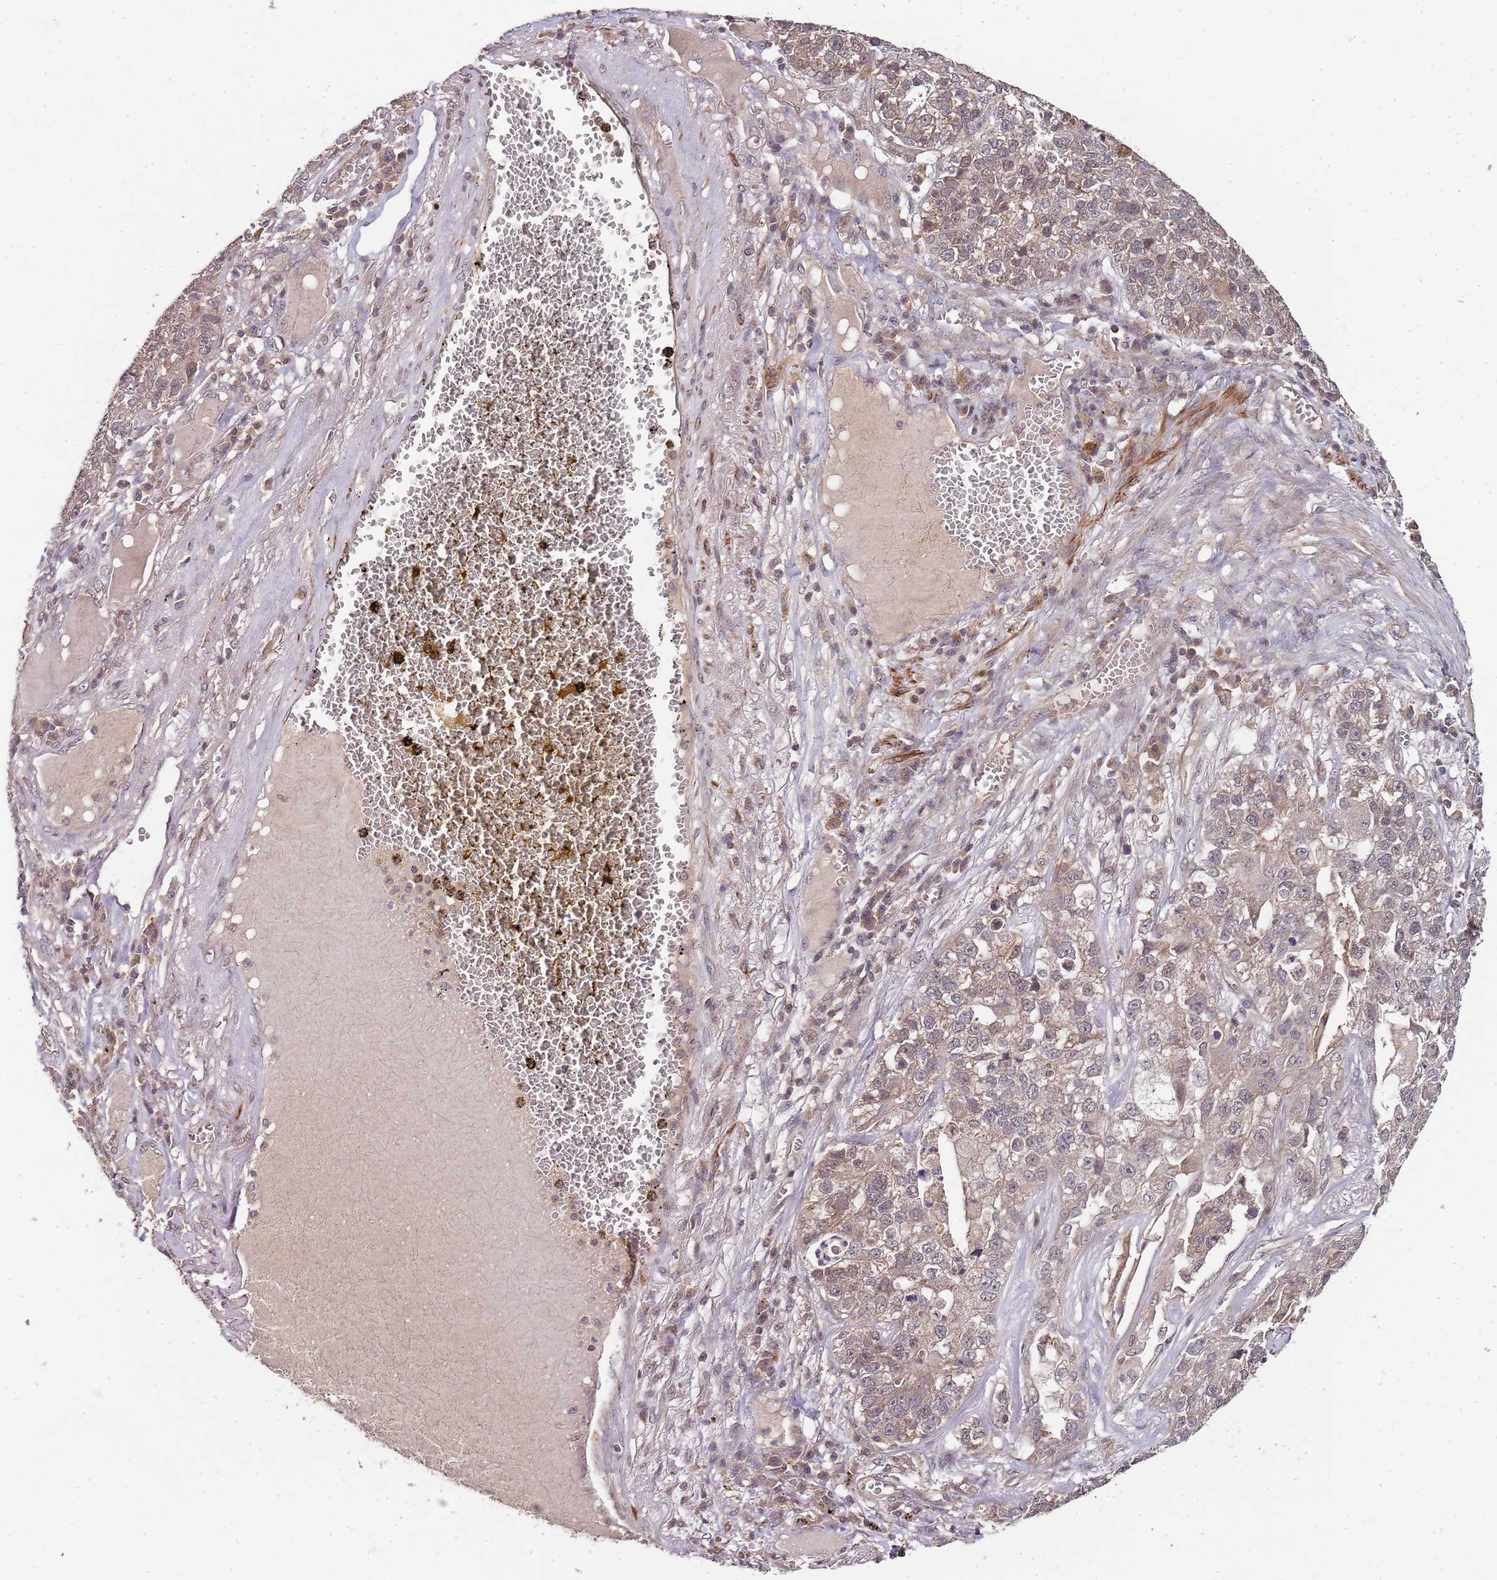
{"staining": {"intensity": "weak", "quantity": ">75%", "location": "cytoplasmic/membranous,nuclear"}, "tissue": "lung cancer", "cell_type": "Tumor cells", "image_type": "cancer", "snomed": [{"axis": "morphology", "description": "Adenocarcinoma, NOS"}, {"axis": "topography", "description": "Lung"}], "caption": "Immunohistochemistry histopathology image of human lung adenocarcinoma stained for a protein (brown), which displays low levels of weak cytoplasmic/membranous and nuclear staining in approximately >75% of tumor cells.", "gene": "LIN37", "patient": {"sex": "male", "age": 49}}